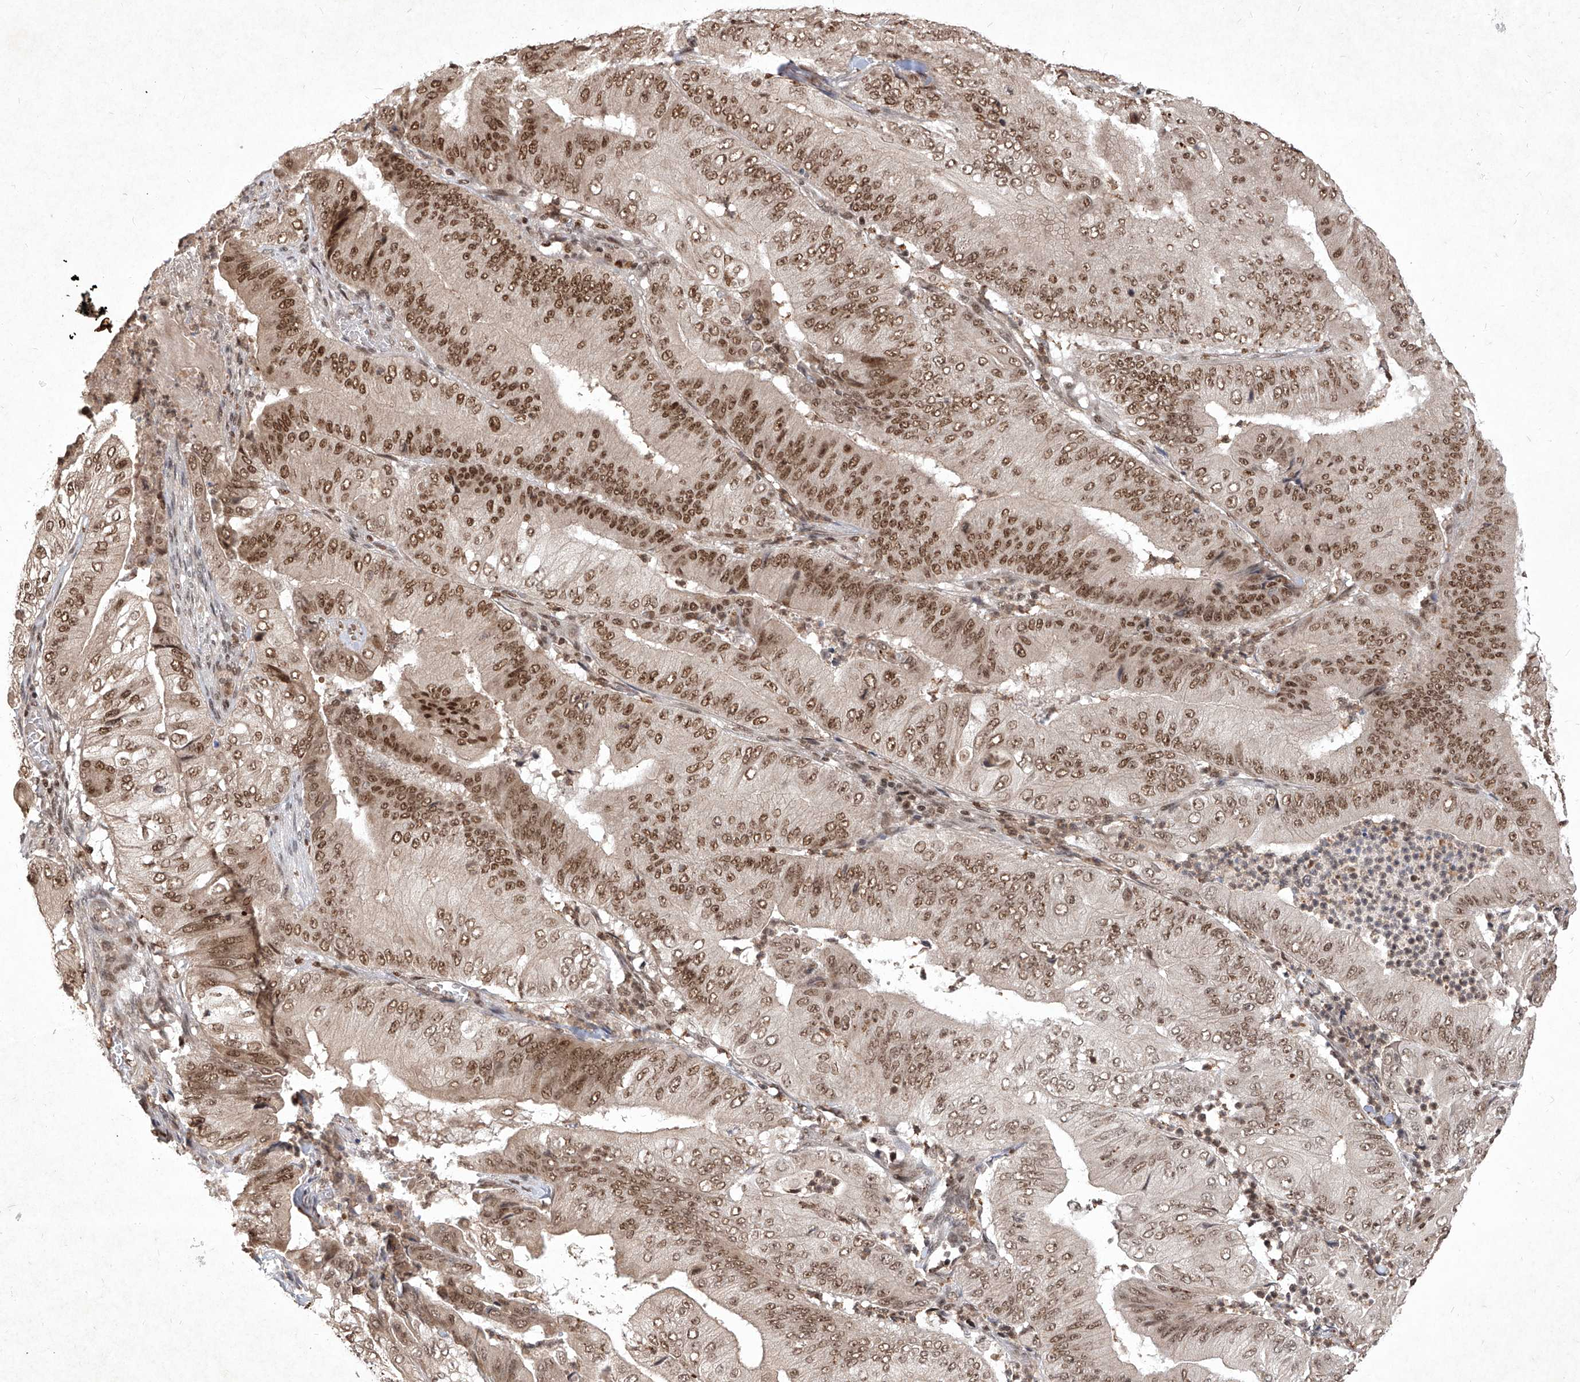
{"staining": {"intensity": "moderate", "quantity": ">75%", "location": "nuclear"}, "tissue": "pancreatic cancer", "cell_type": "Tumor cells", "image_type": "cancer", "snomed": [{"axis": "morphology", "description": "Adenocarcinoma, NOS"}, {"axis": "topography", "description": "Pancreas"}], "caption": "This is an image of IHC staining of pancreatic adenocarcinoma, which shows moderate expression in the nuclear of tumor cells.", "gene": "IRF2", "patient": {"sex": "female", "age": 77}}